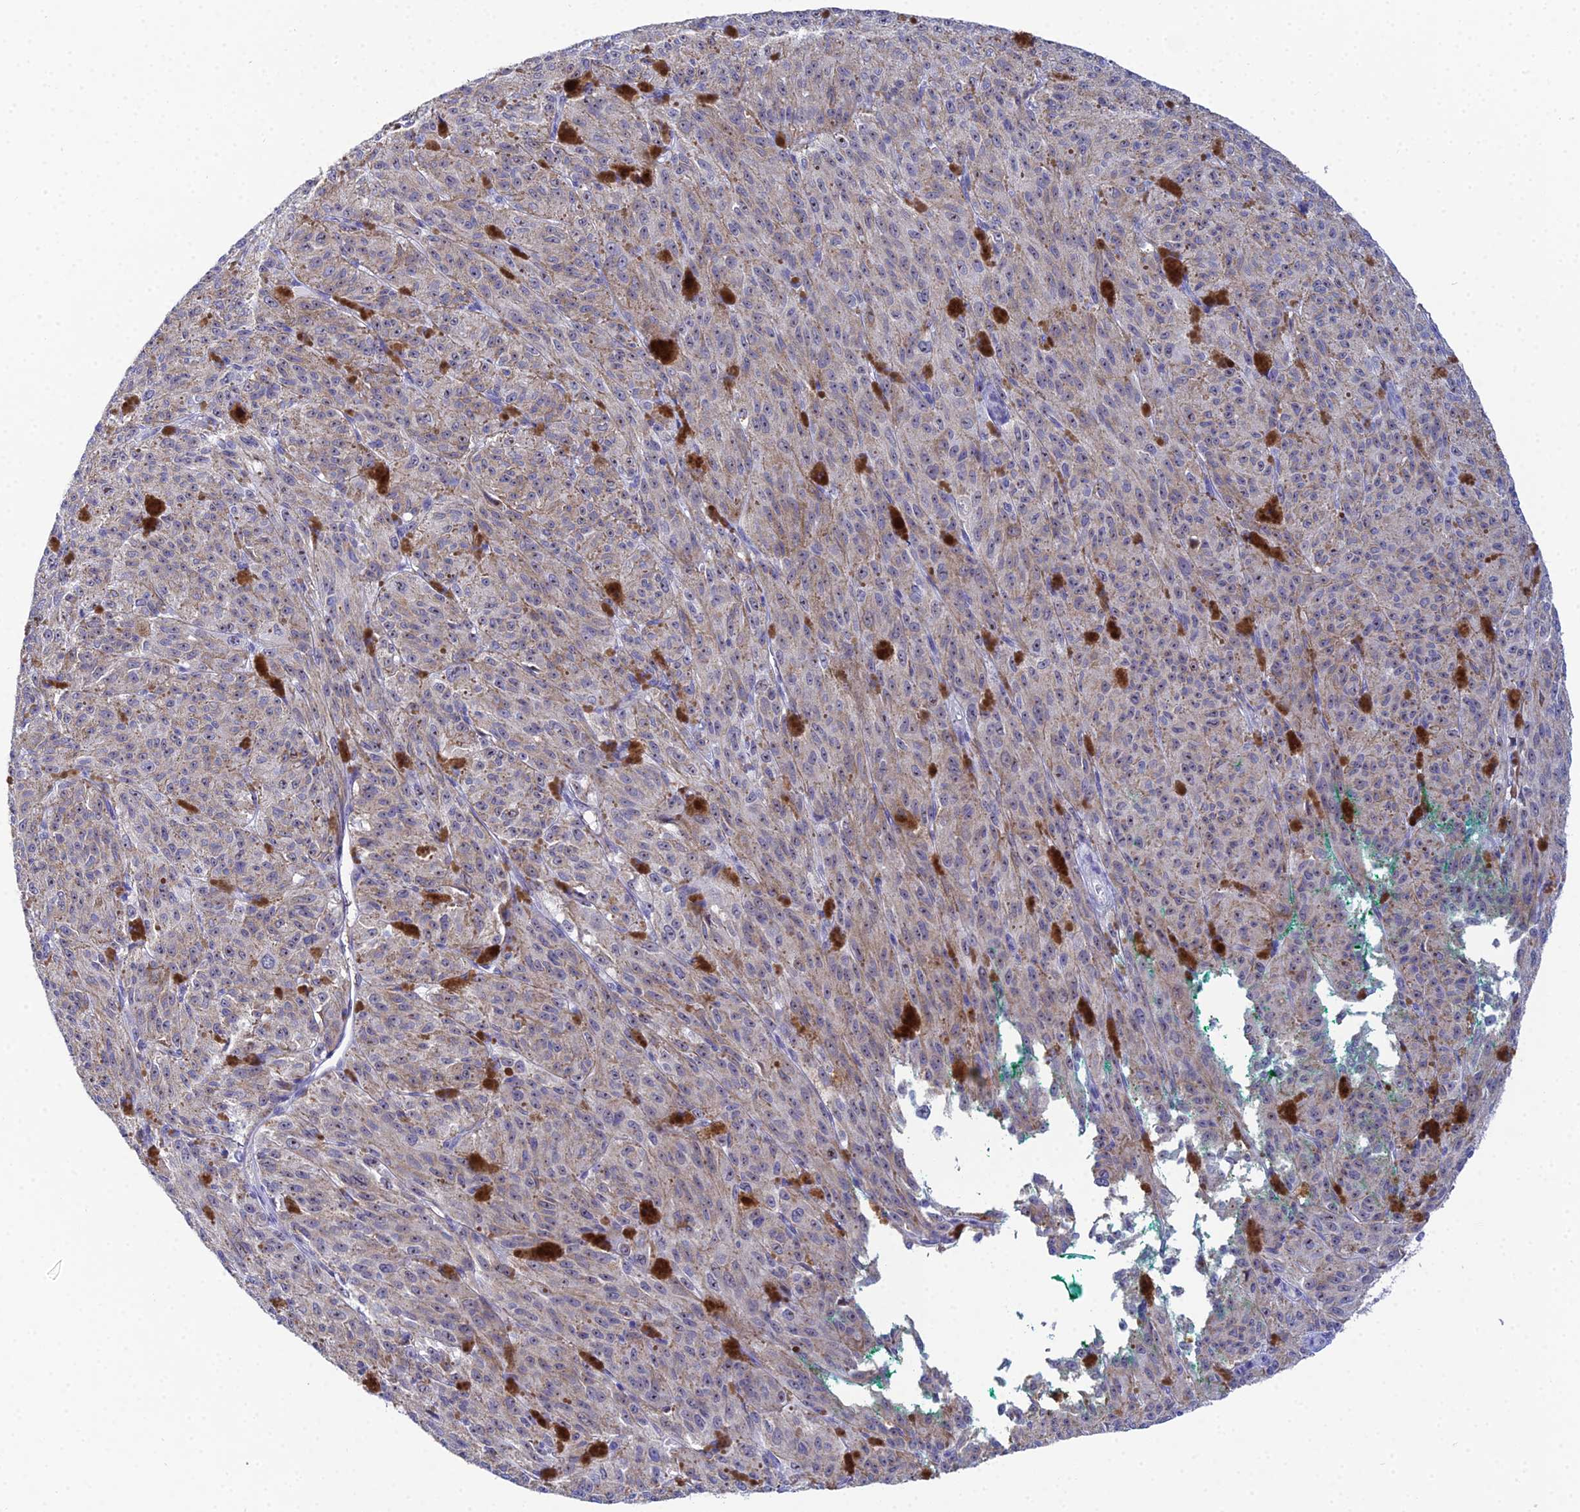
{"staining": {"intensity": "weak", "quantity": ">75%", "location": "cytoplasmic/membranous"}, "tissue": "melanoma", "cell_type": "Tumor cells", "image_type": "cancer", "snomed": [{"axis": "morphology", "description": "Malignant melanoma, NOS"}, {"axis": "topography", "description": "Skin"}], "caption": "Immunohistochemistry micrograph of human malignant melanoma stained for a protein (brown), which exhibits low levels of weak cytoplasmic/membranous expression in approximately >75% of tumor cells.", "gene": "PLPP4", "patient": {"sex": "female", "age": 52}}